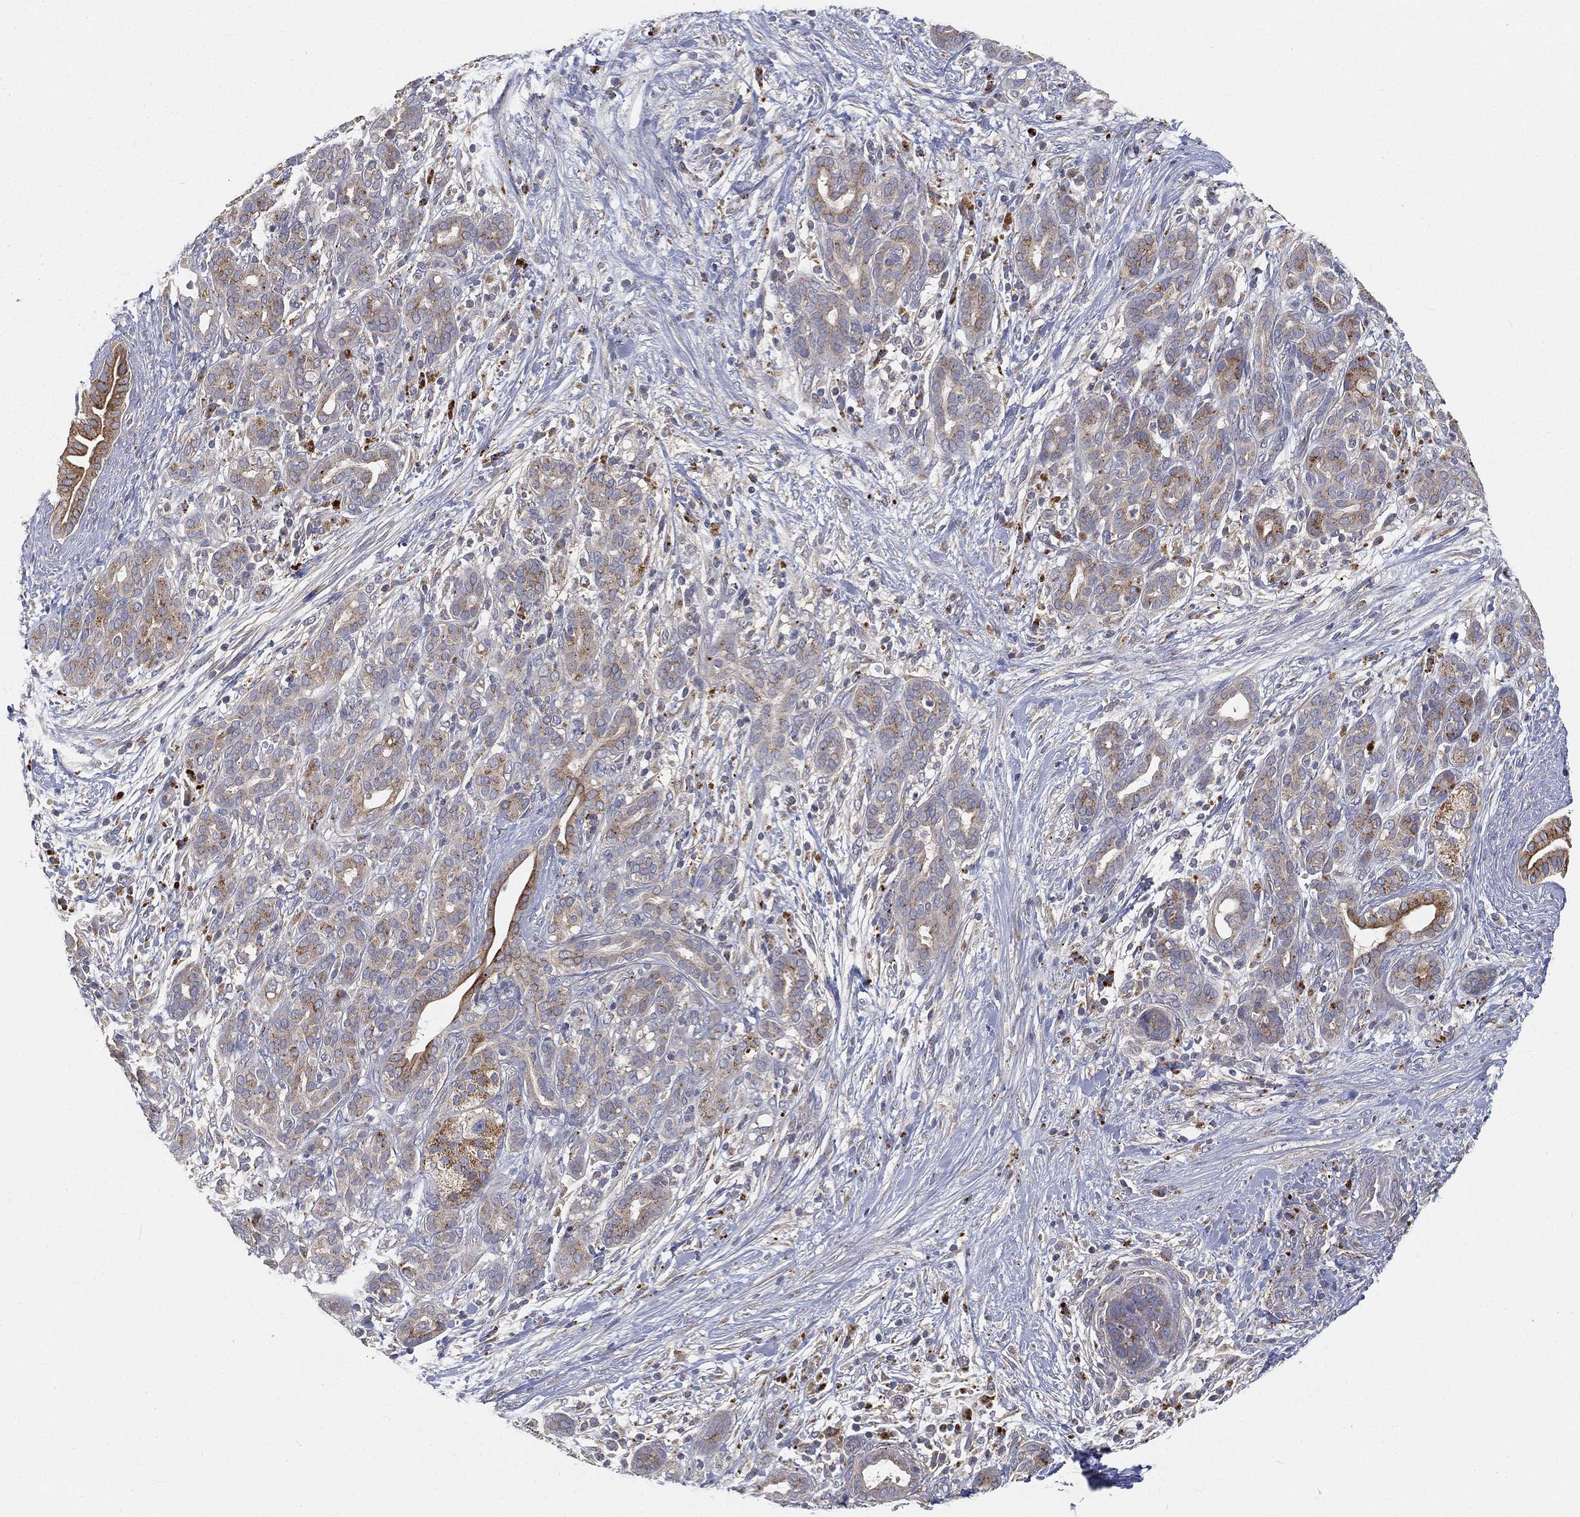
{"staining": {"intensity": "moderate", "quantity": ">75%", "location": "cytoplasmic/membranous"}, "tissue": "pancreatic cancer", "cell_type": "Tumor cells", "image_type": "cancer", "snomed": [{"axis": "morphology", "description": "Adenocarcinoma, NOS"}, {"axis": "topography", "description": "Pancreas"}], "caption": "Pancreatic cancer (adenocarcinoma) stained with a protein marker exhibits moderate staining in tumor cells.", "gene": "CTSL", "patient": {"sex": "male", "age": 44}}